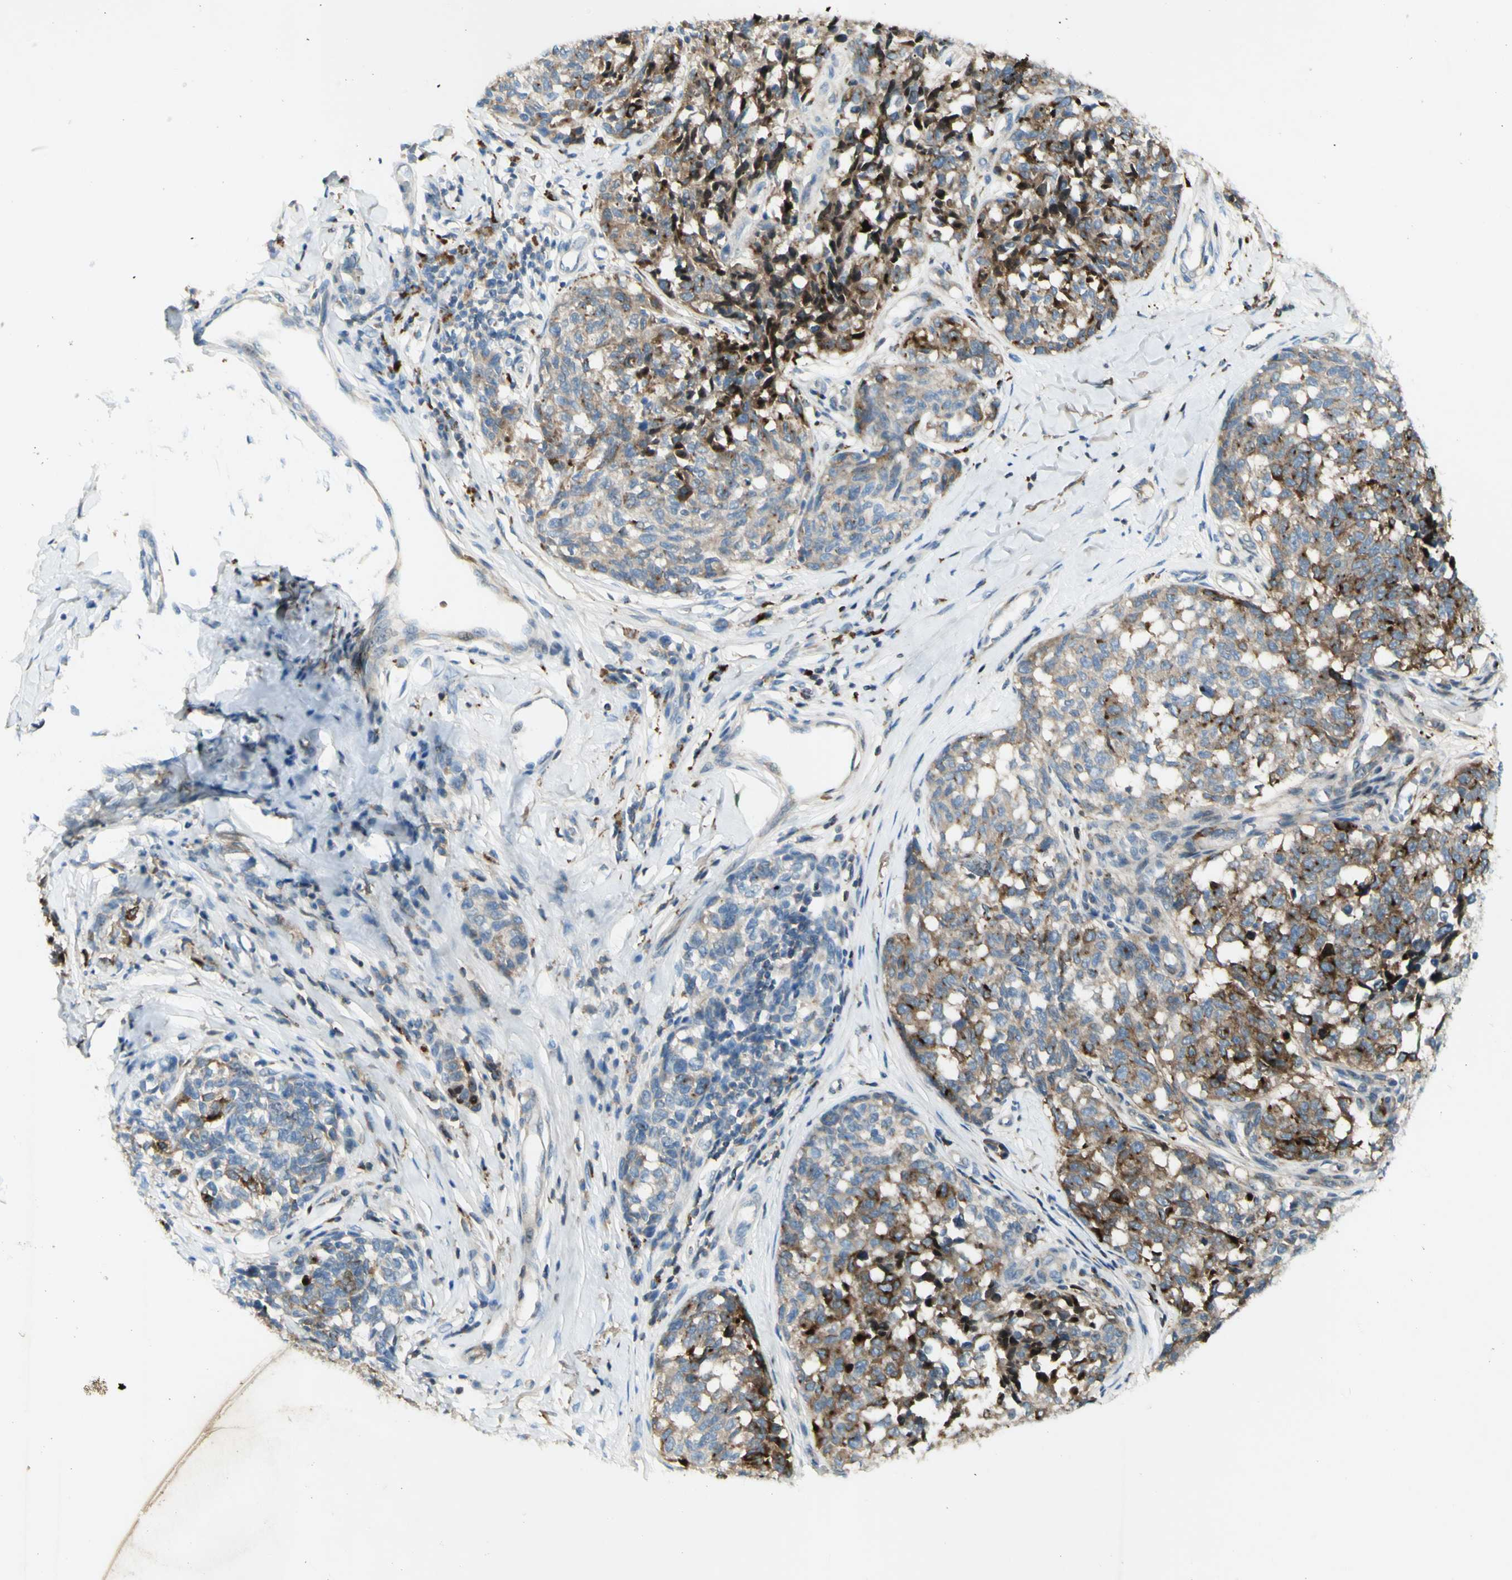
{"staining": {"intensity": "moderate", "quantity": ">75%", "location": "cytoplasmic/membranous"}, "tissue": "melanoma", "cell_type": "Tumor cells", "image_type": "cancer", "snomed": [{"axis": "morphology", "description": "Malignant melanoma, NOS"}, {"axis": "topography", "description": "Skin"}], "caption": "IHC photomicrograph of neoplastic tissue: melanoma stained using immunohistochemistry (IHC) demonstrates medium levels of moderate protein expression localized specifically in the cytoplasmic/membranous of tumor cells, appearing as a cytoplasmic/membranous brown color.", "gene": "GDF15", "patient": {"sex": "female", "age": 64}}